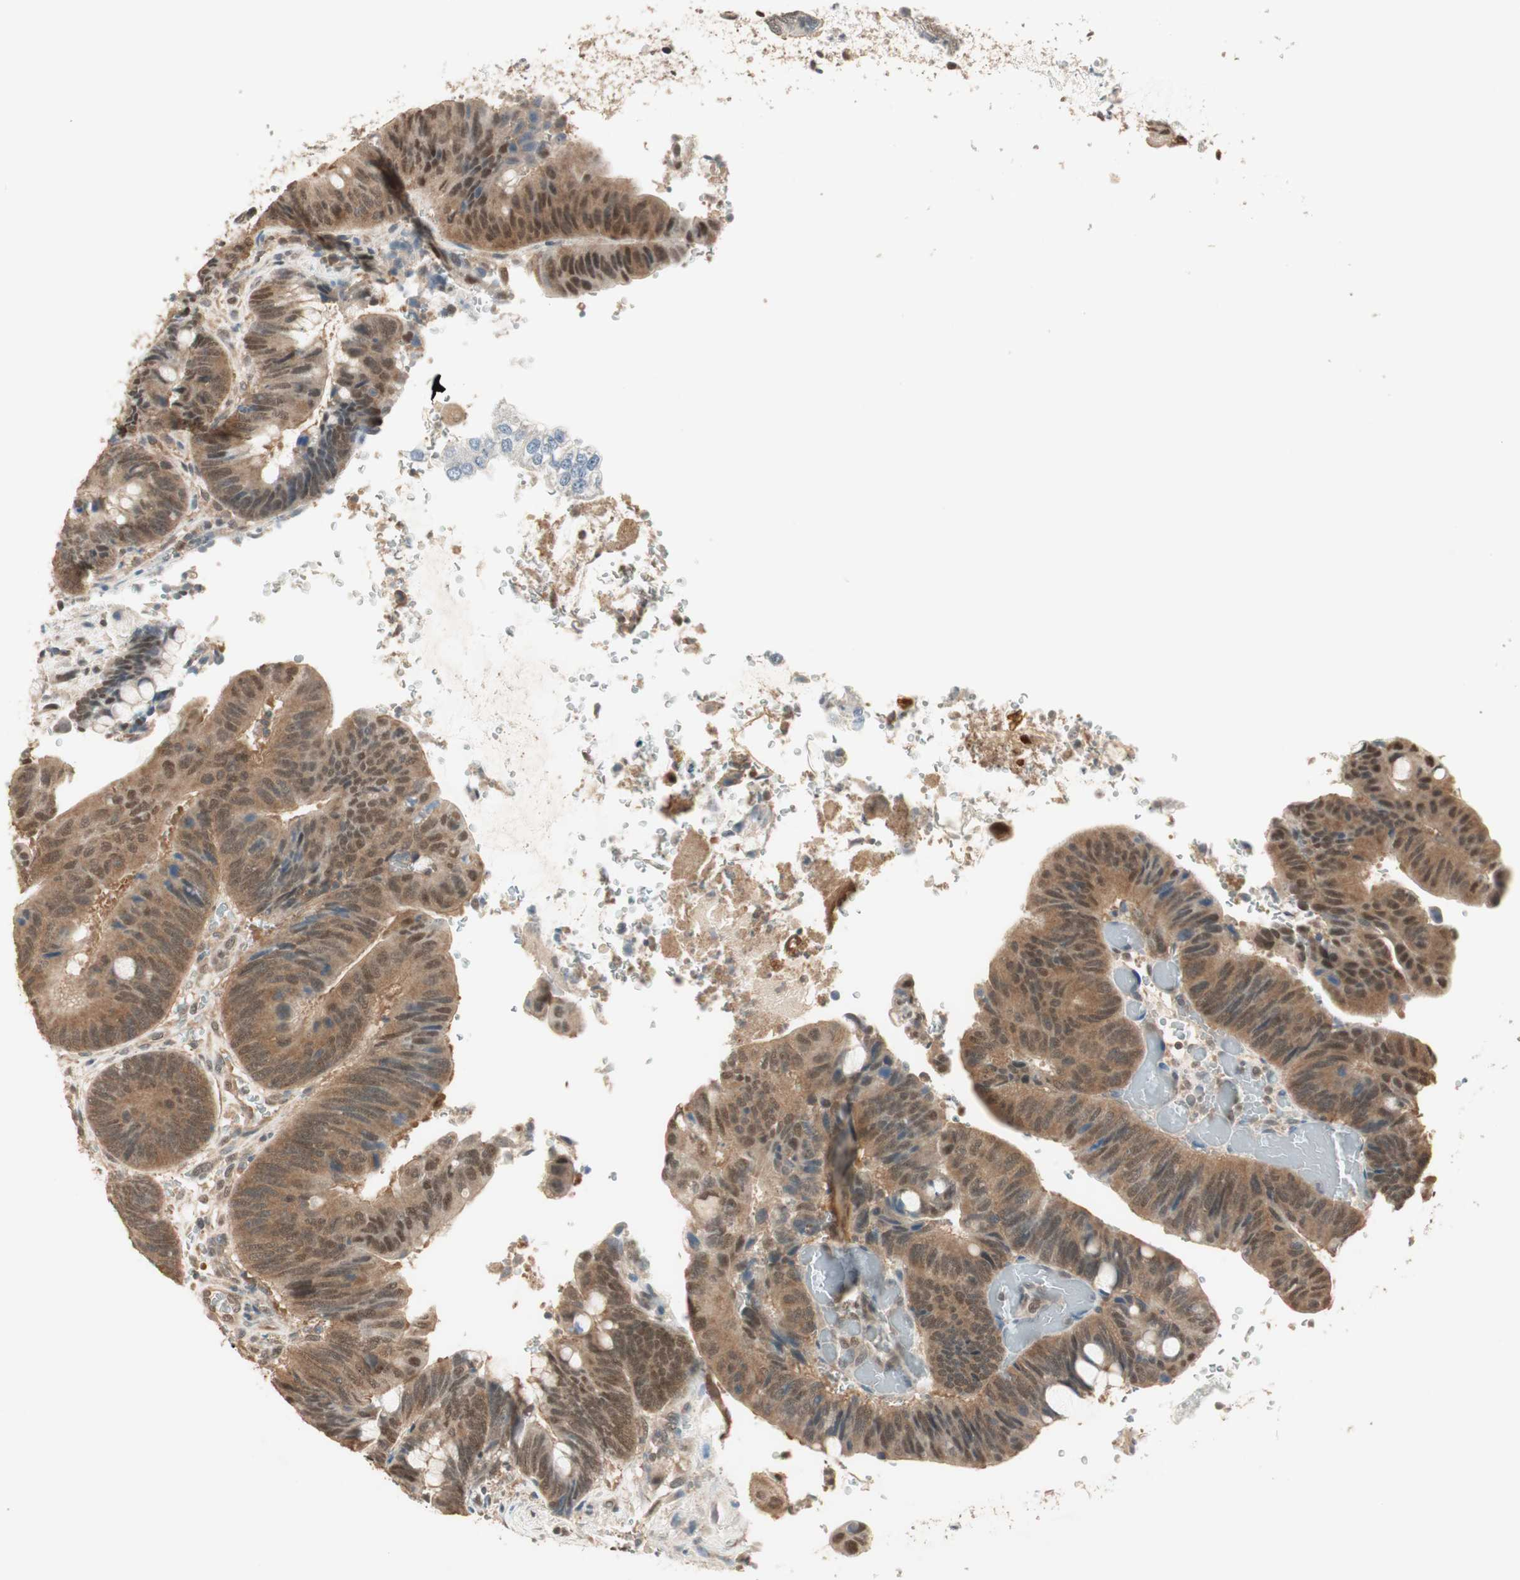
{"staining": {"intensity": "moderate", "quantity": ">75%", "location": "cytoplasmic/membranous"}, "tissue": "colorectal cancer", "cell_type": "Tumor cells", "image_type": "cancer", "snomed": [{"axis": "morphology", "description": "Normal tissue, NOS"}, {"axis": "morphology", "description": "Adenocarcinoma, NOS"}, {"axis": "topography", "description": "Rectum"}, {"axis": "topography", "description": "Peripheral nerve tissue"}], "caption": "Immunohistochemistry micrograph of human colorectal cancer stained for a protein (brown), which shows medium levels of moderate cytoplasmic/membranous positivity in approximately >75% of tumor cells.", "gene": "USP5", "patient": {"sex": "male", "age": 92}}